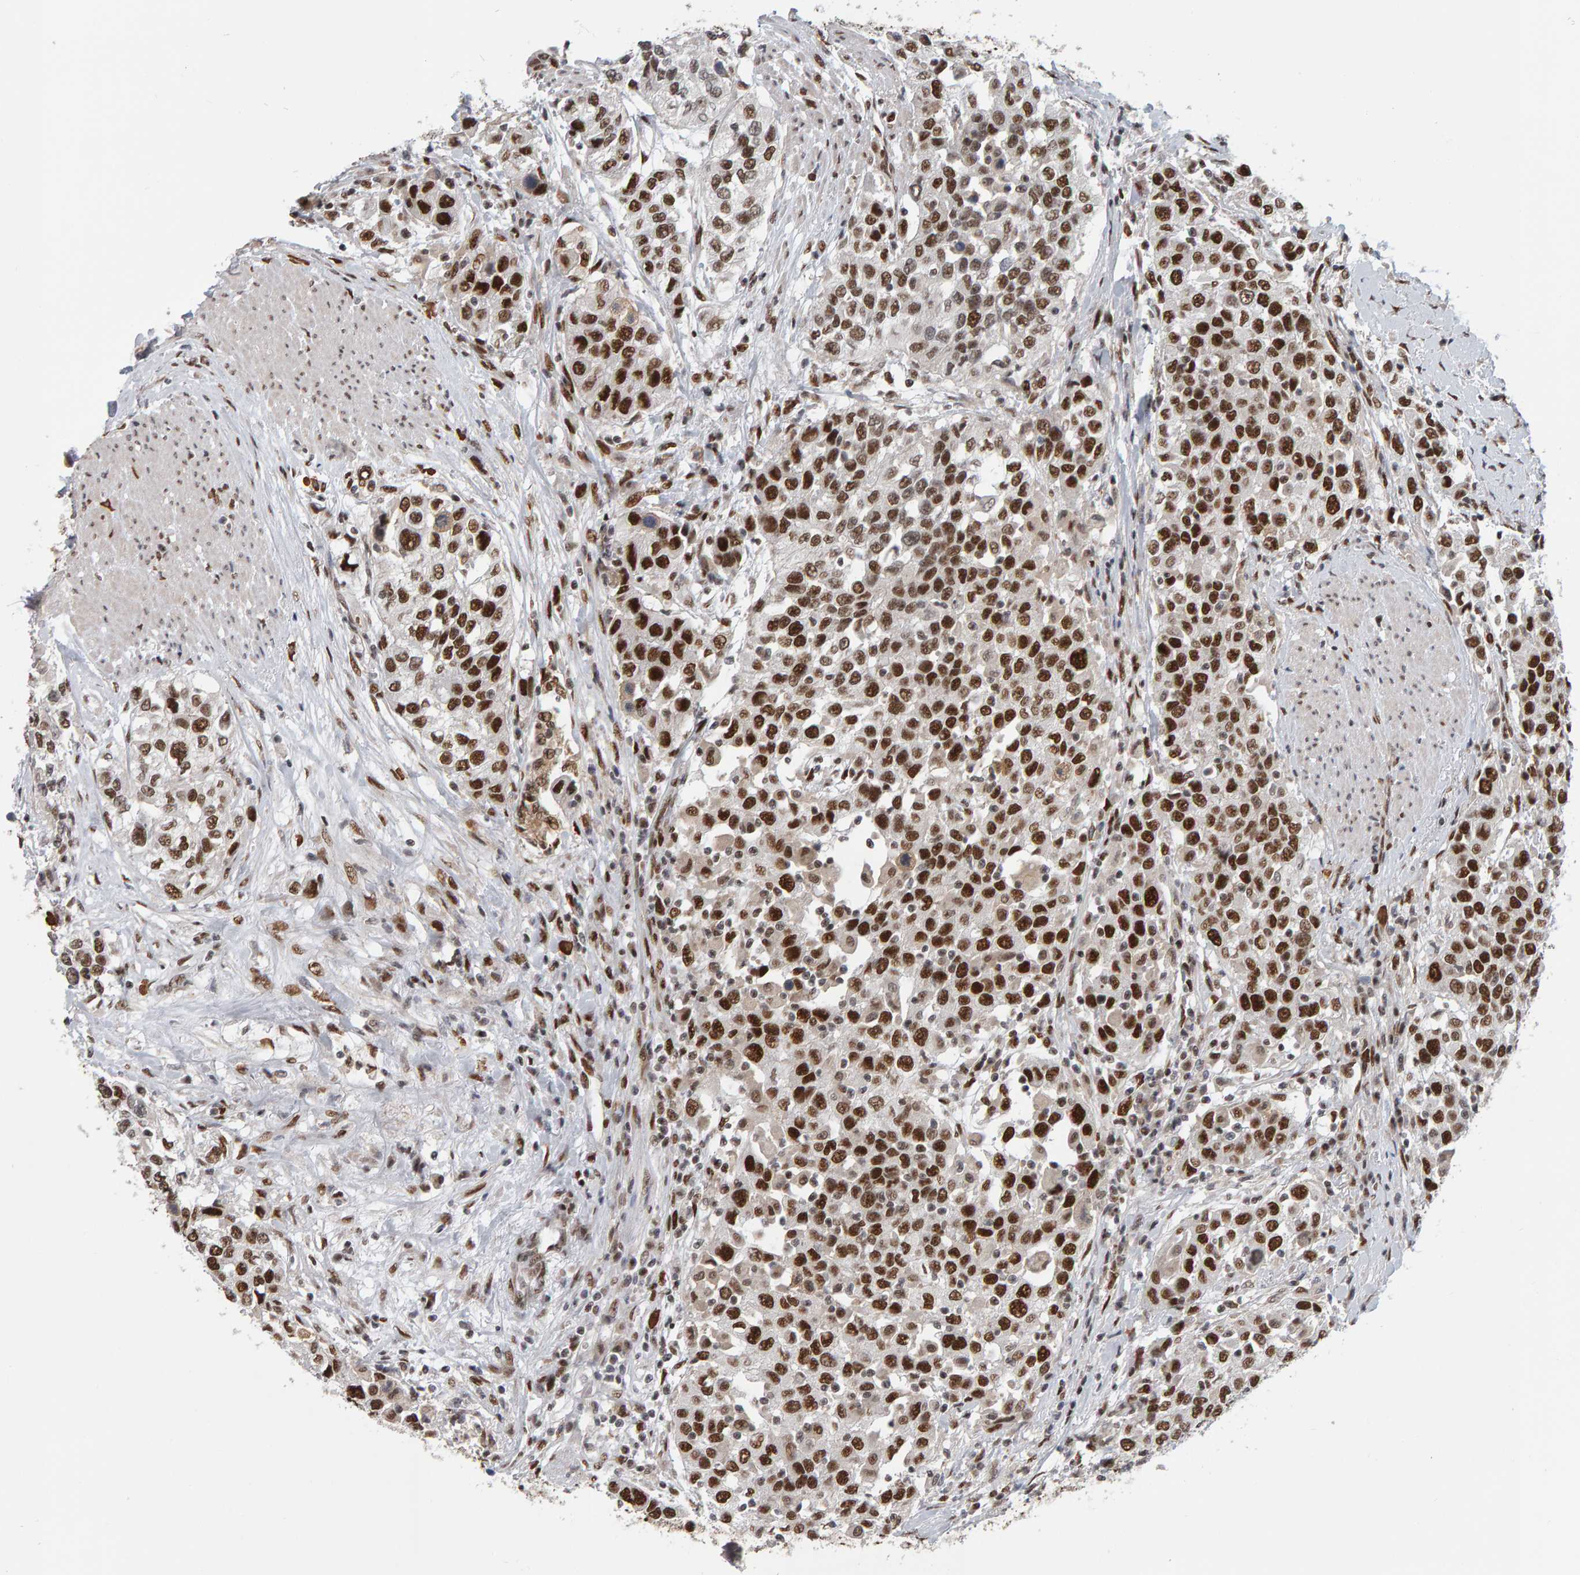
{"staining": {"intensity": "strong", "quantity": ">75%", "location": "nuclear"}, "tissue": "urothelial cancer", "cell_type": "Tumor cells", "image_type": "cancer", "snomed": [{"axis": "morphology", "description": "Urothelial carcinoma, High grade"}, {"axis": "topography", "description": "Urinary bladder"}], "caption": "A brown stain highlights strong nuclear staining of a protein in urothelial cancer tumor cells. Using DAB (brown) and hematoxylin (blue) stains, captured at high magnification using brightfield microscopy.", "gene": "ATF7IP", "patient": {"sex": "female", "age": 80}}